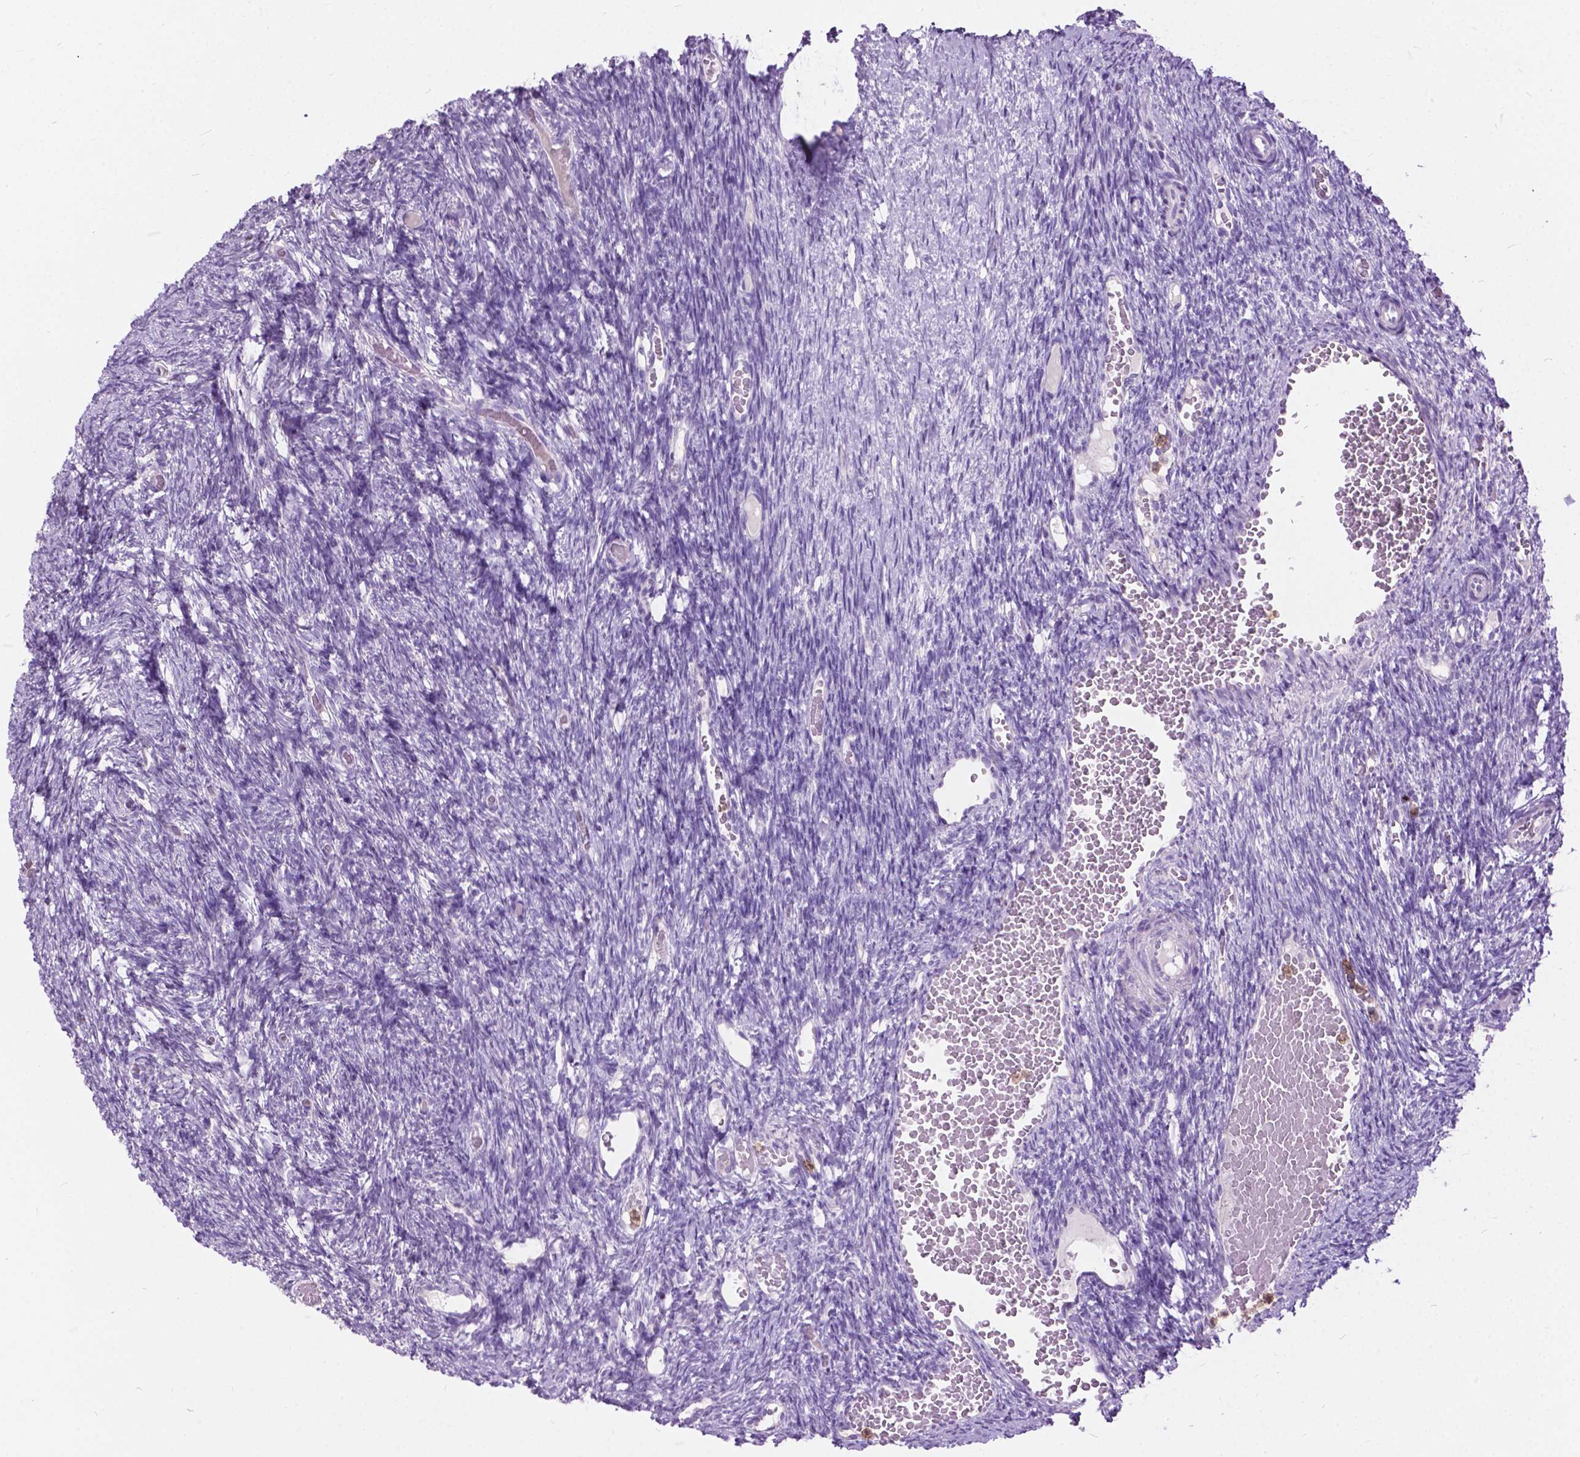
{"staining": {"intensity": "weak", "quantity": "25%-75%", "location": "cytoplasmic/membranous"}, "tissue": "ovary", "cell_type": "Follicle cells", "image_type": "normal", "snomed": [{"axis": "morphology", "description": "Normal tissue, NOS"}, {"axis": "topography", "description": "Ovary"}], "caption": "Protein expression by immunohistochemistry (IHC) displays weak cytoplasmic/membranous staining in approximately 25%-75% of follicle cells in normal ovary.", "gene": "PRR35", "patient": {"sex": "female", "age": 39}}